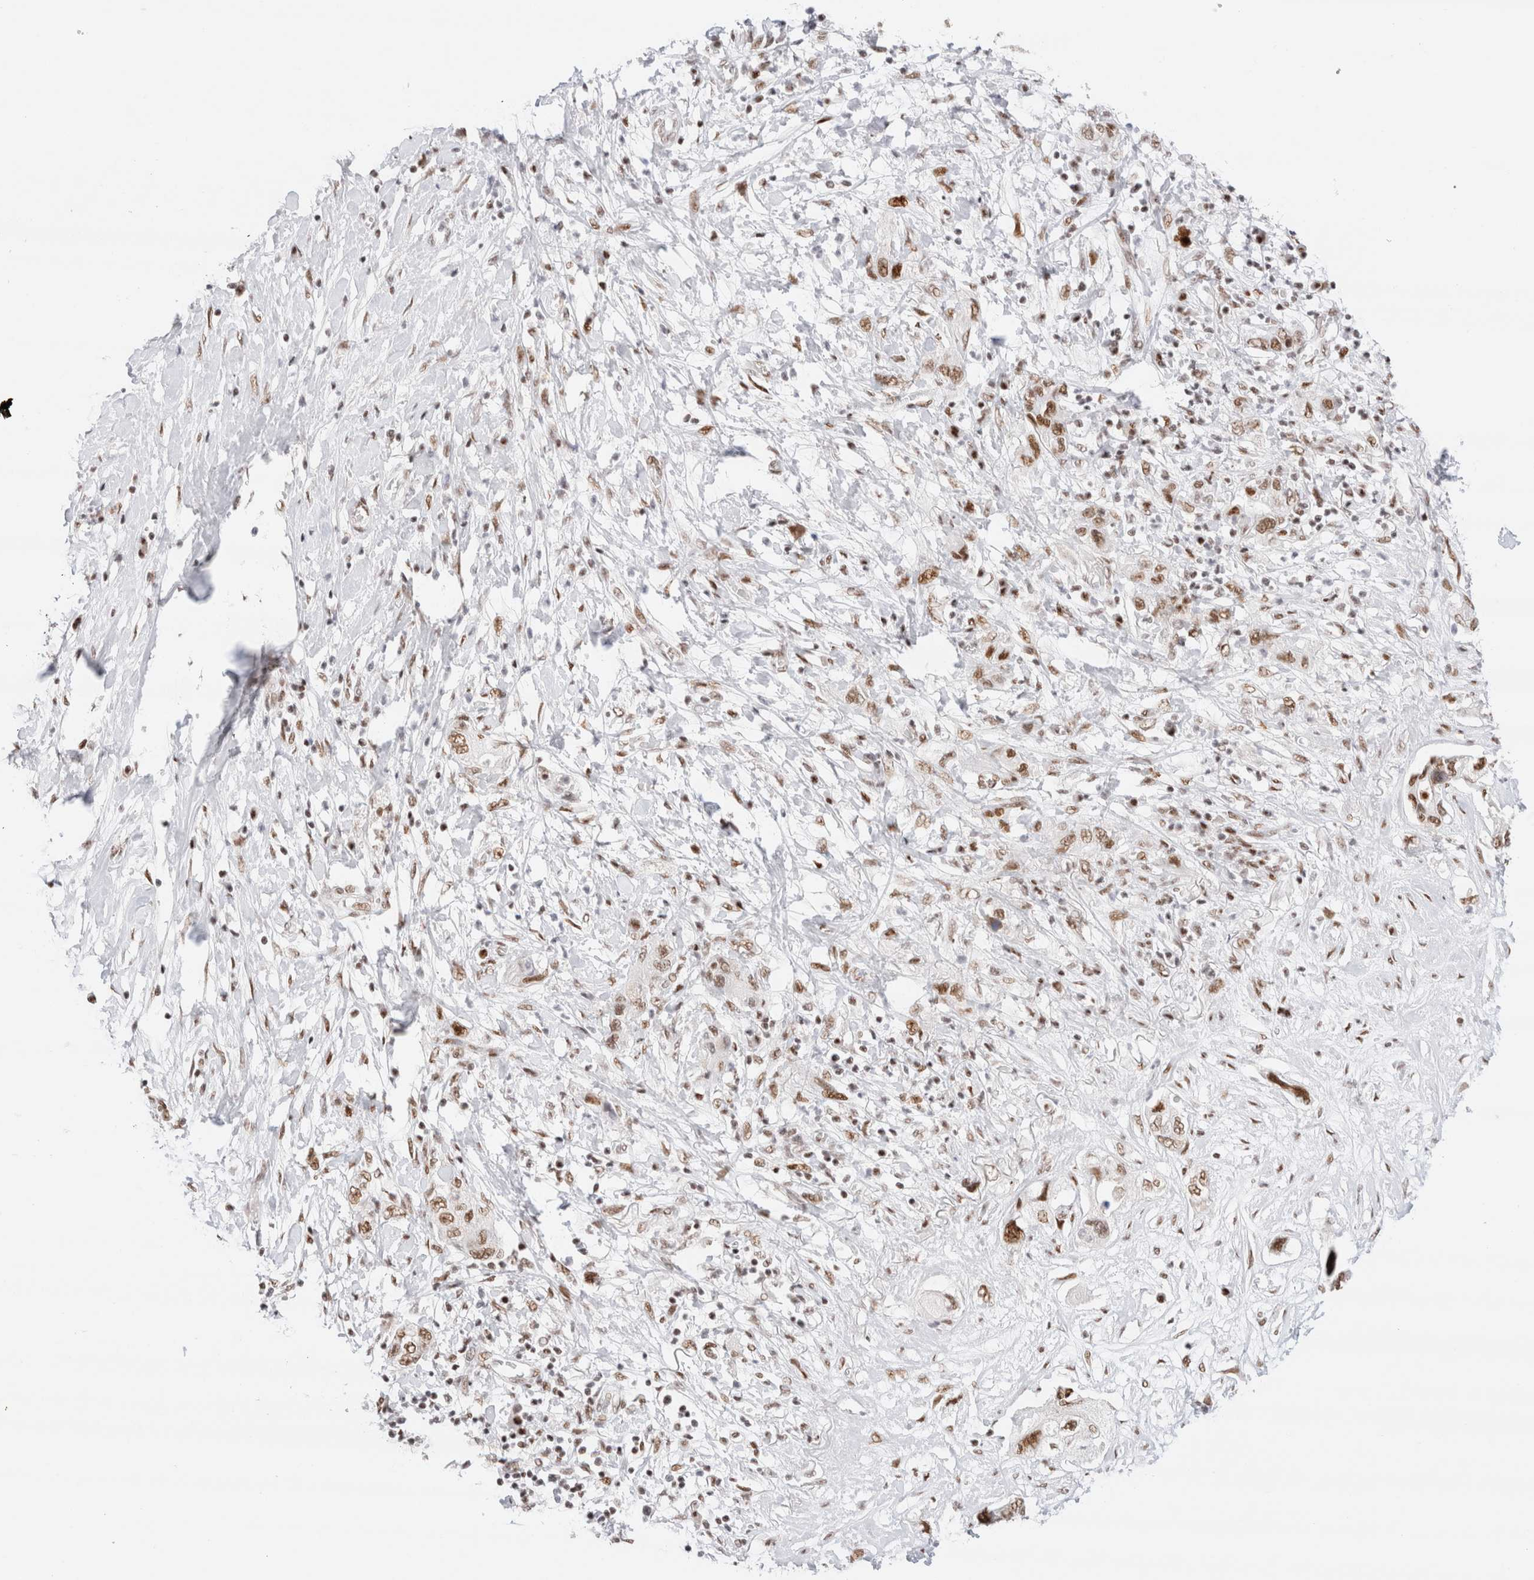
{"staining": {"intensity": "weak", "quantity": ">75%", "location": "nuclear"}, "tissue": "pancreatic cancer", "cell_type": "Tumor cells", "image_type": "cancer", "snomed": [{"axis": "morphology", "description": "Adenocarcinoma, NOS"}, {"axis": "topography", "description": "Pancreas"}], "caption": "There is low levels of weak nuclear expression in tumor cells of pancreatic cancer, as demonstrated by immunohistochemical staining (brown color).", "gene": "ZNF282", "patient": {"sex": "female", "age": 73}}